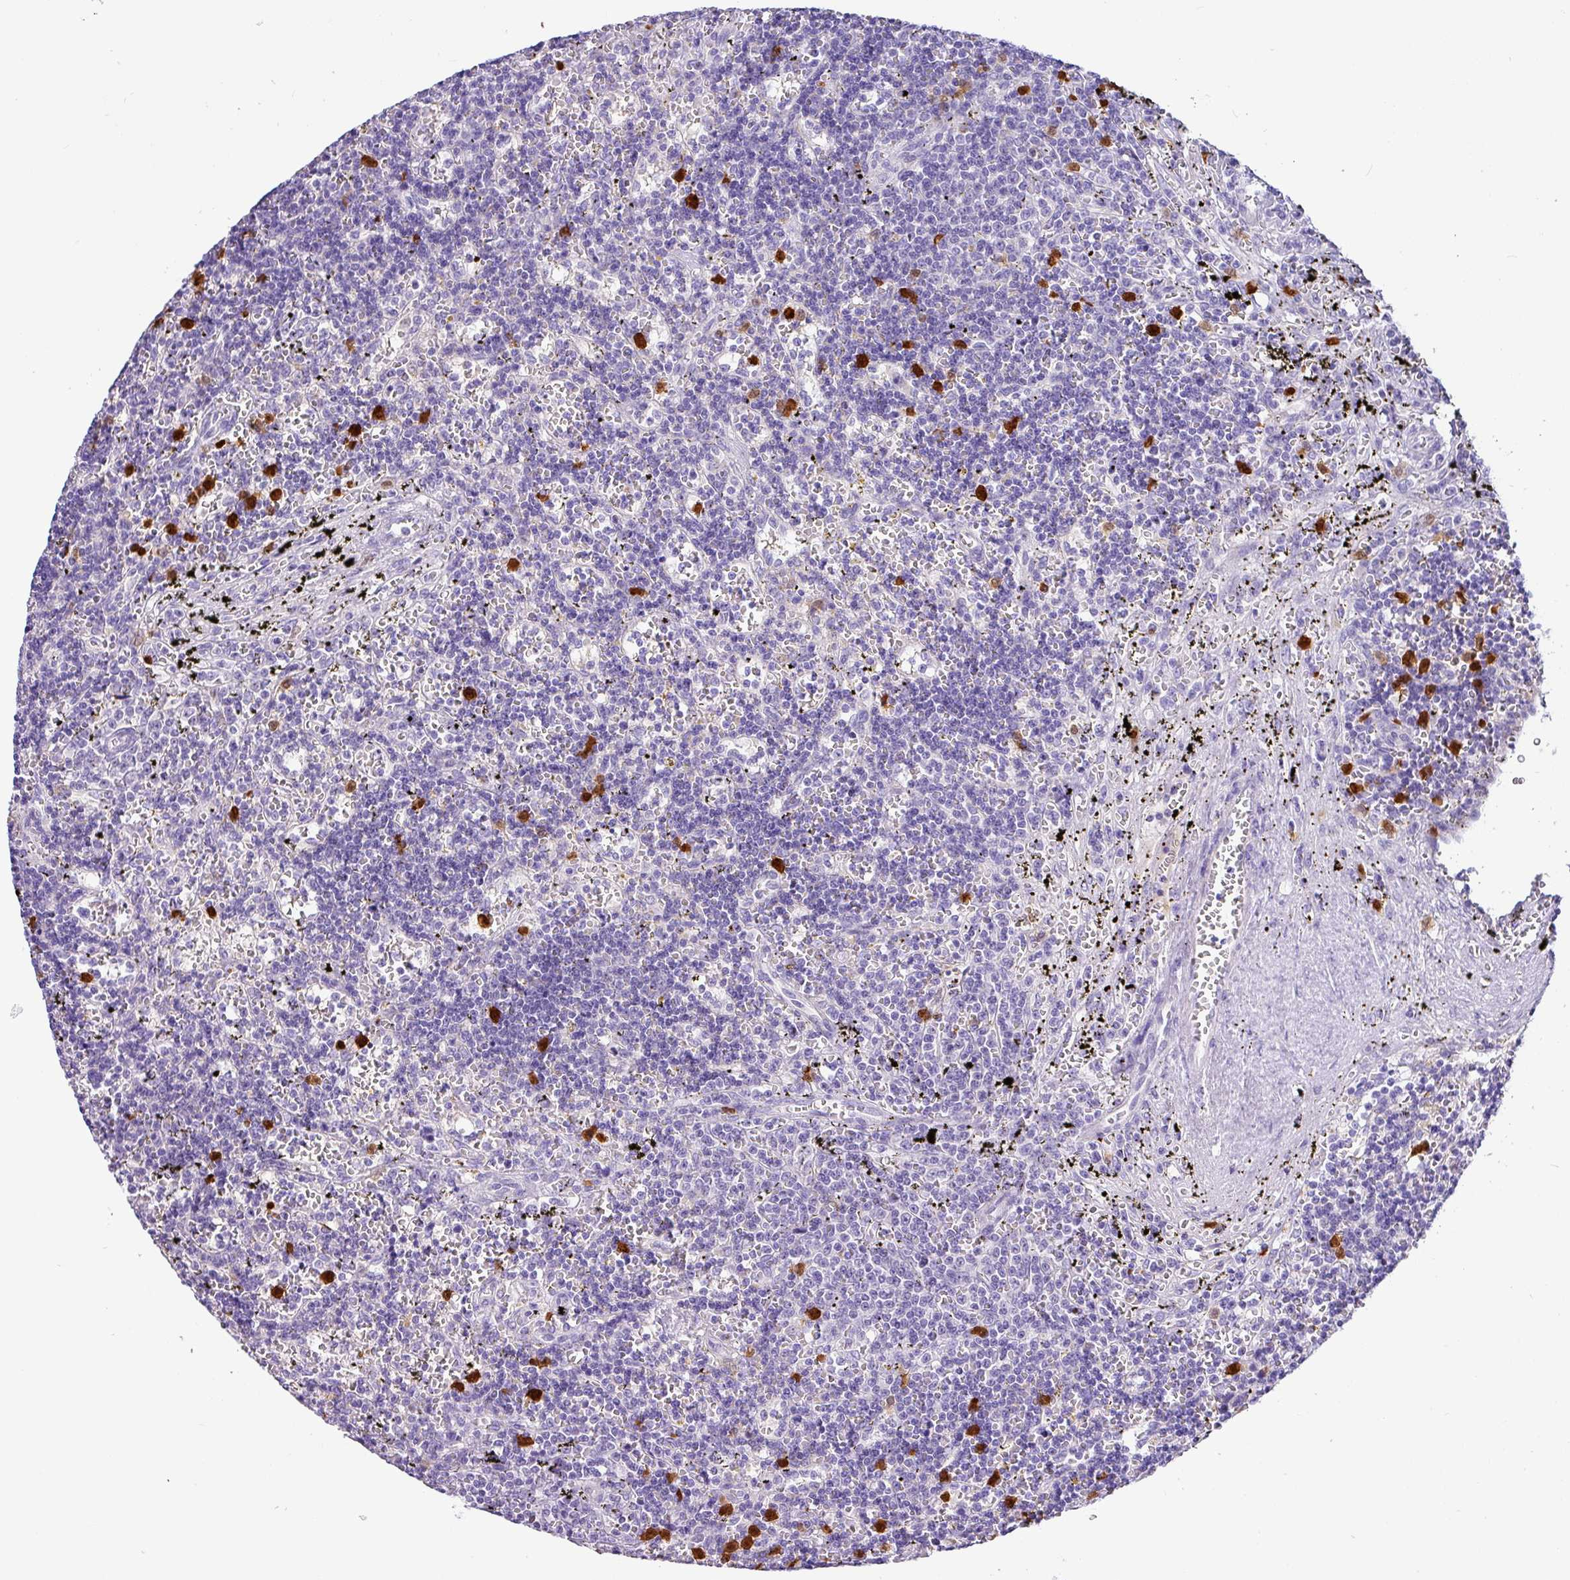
{"staining": {"intensity": "negative", "quantity": "none", "location": "none"}, "tissue": "lymphoma", "cell_type": "Tumor cells", "image_type": "cancer", "snomed": [{"axis": "morphology", "description": "Malignant lymphoma, non-Hodgkin's type, Low grade"}, {"axis": "topography", "description": "Spleen"}], "caption": "Histopathology image shows no protein expression in tumor cells of low-grade malignant lymphoma, non-Hodgkin's type tissue.", "gene": "SH2D3C", "patient": {"sex": "male", "age": 60}}